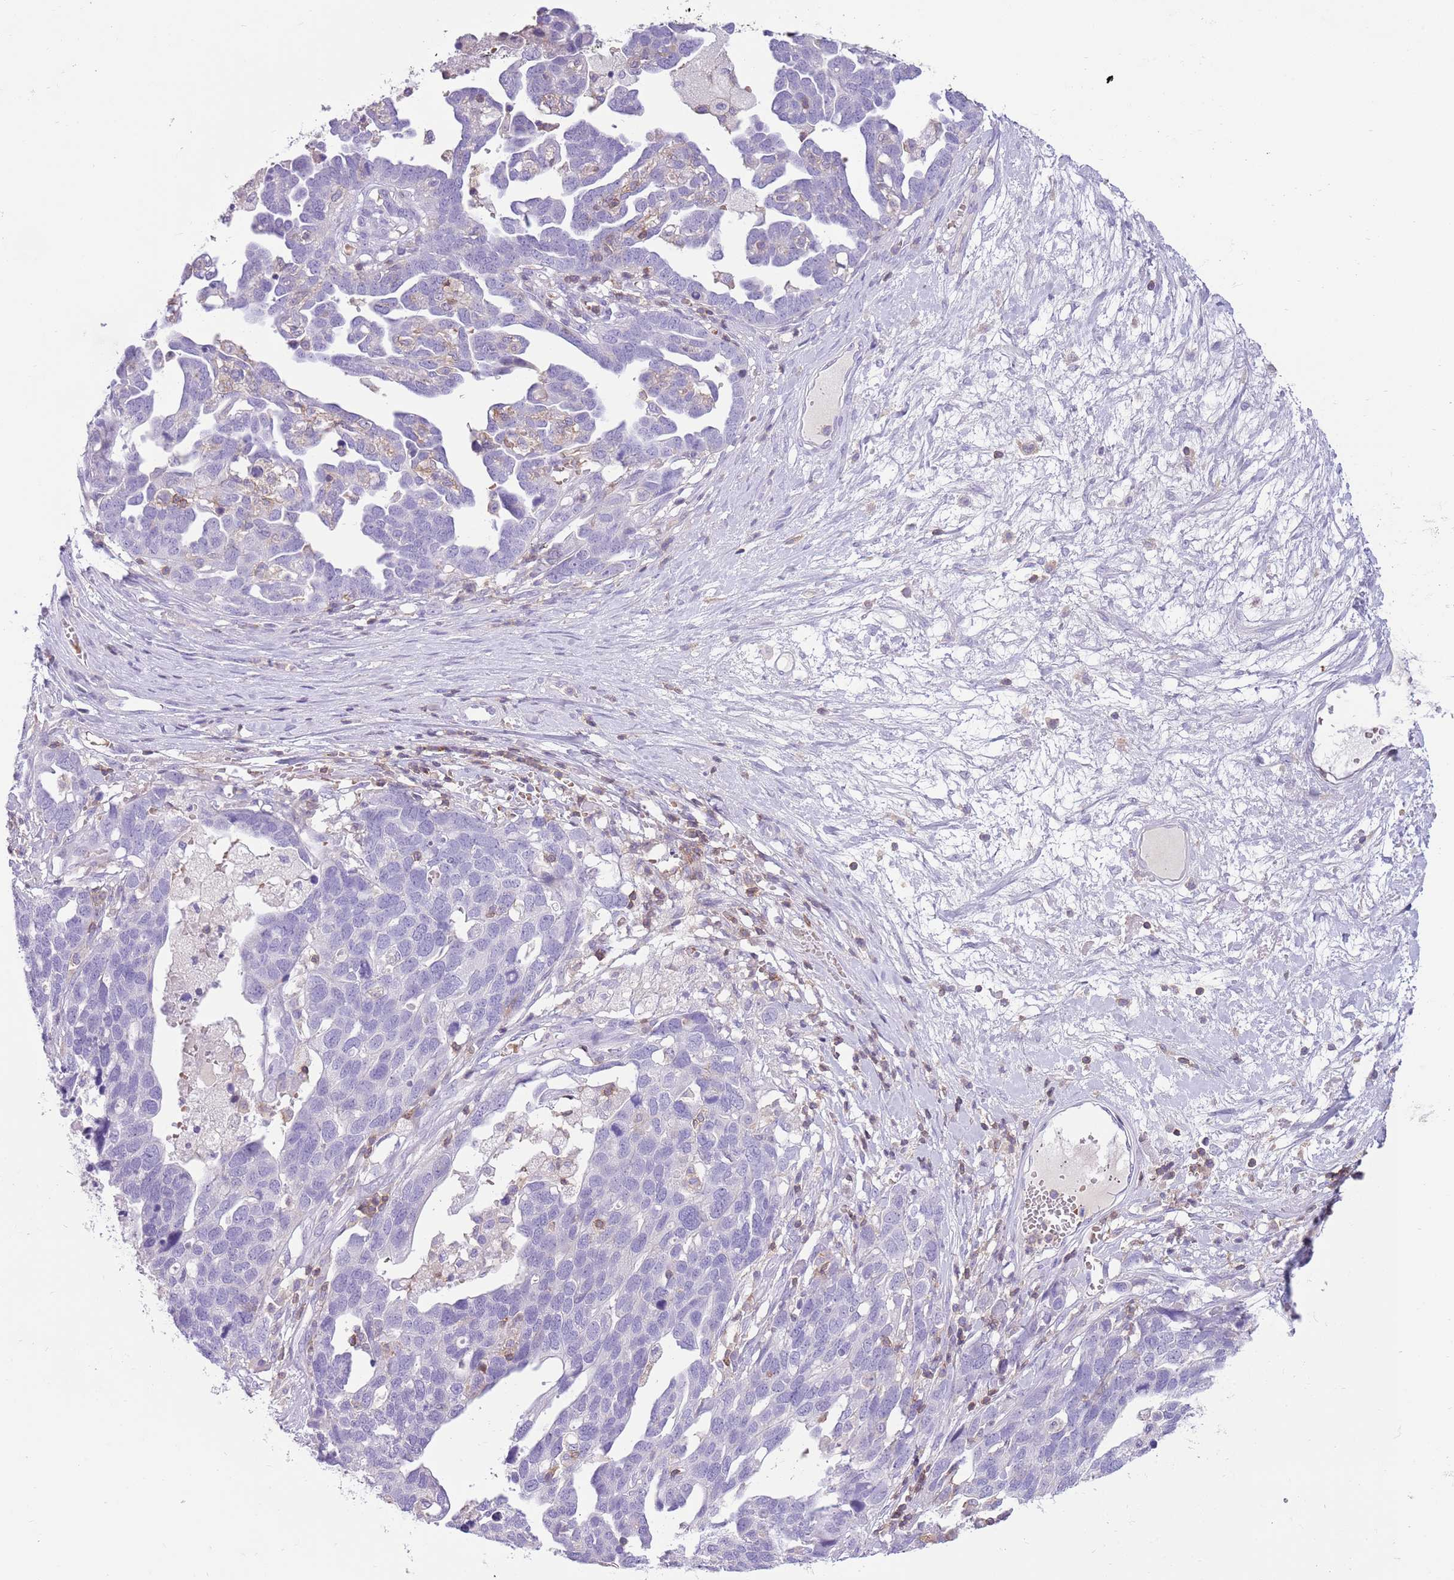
{"staining": {"intensity": "negative", "quantity": "none", "location": "none"}, "tissue": "ovarian cancer", "cell_type": "Tumor cells", "image_type": "cancer", "snomed": [{"axis": "morphology", "description": "Cystadenocarcinoma, serous, NOS"}, {"axis": "topography", "description": "Ovary"}], "caption": "Immunohistochemical staining of ovarian cancer (serous cystadenocarcinoma) shows no significant positivity in tumor cells.", "gene": "OR4Q3", "patient": {"sex": "female", "age": 54}}